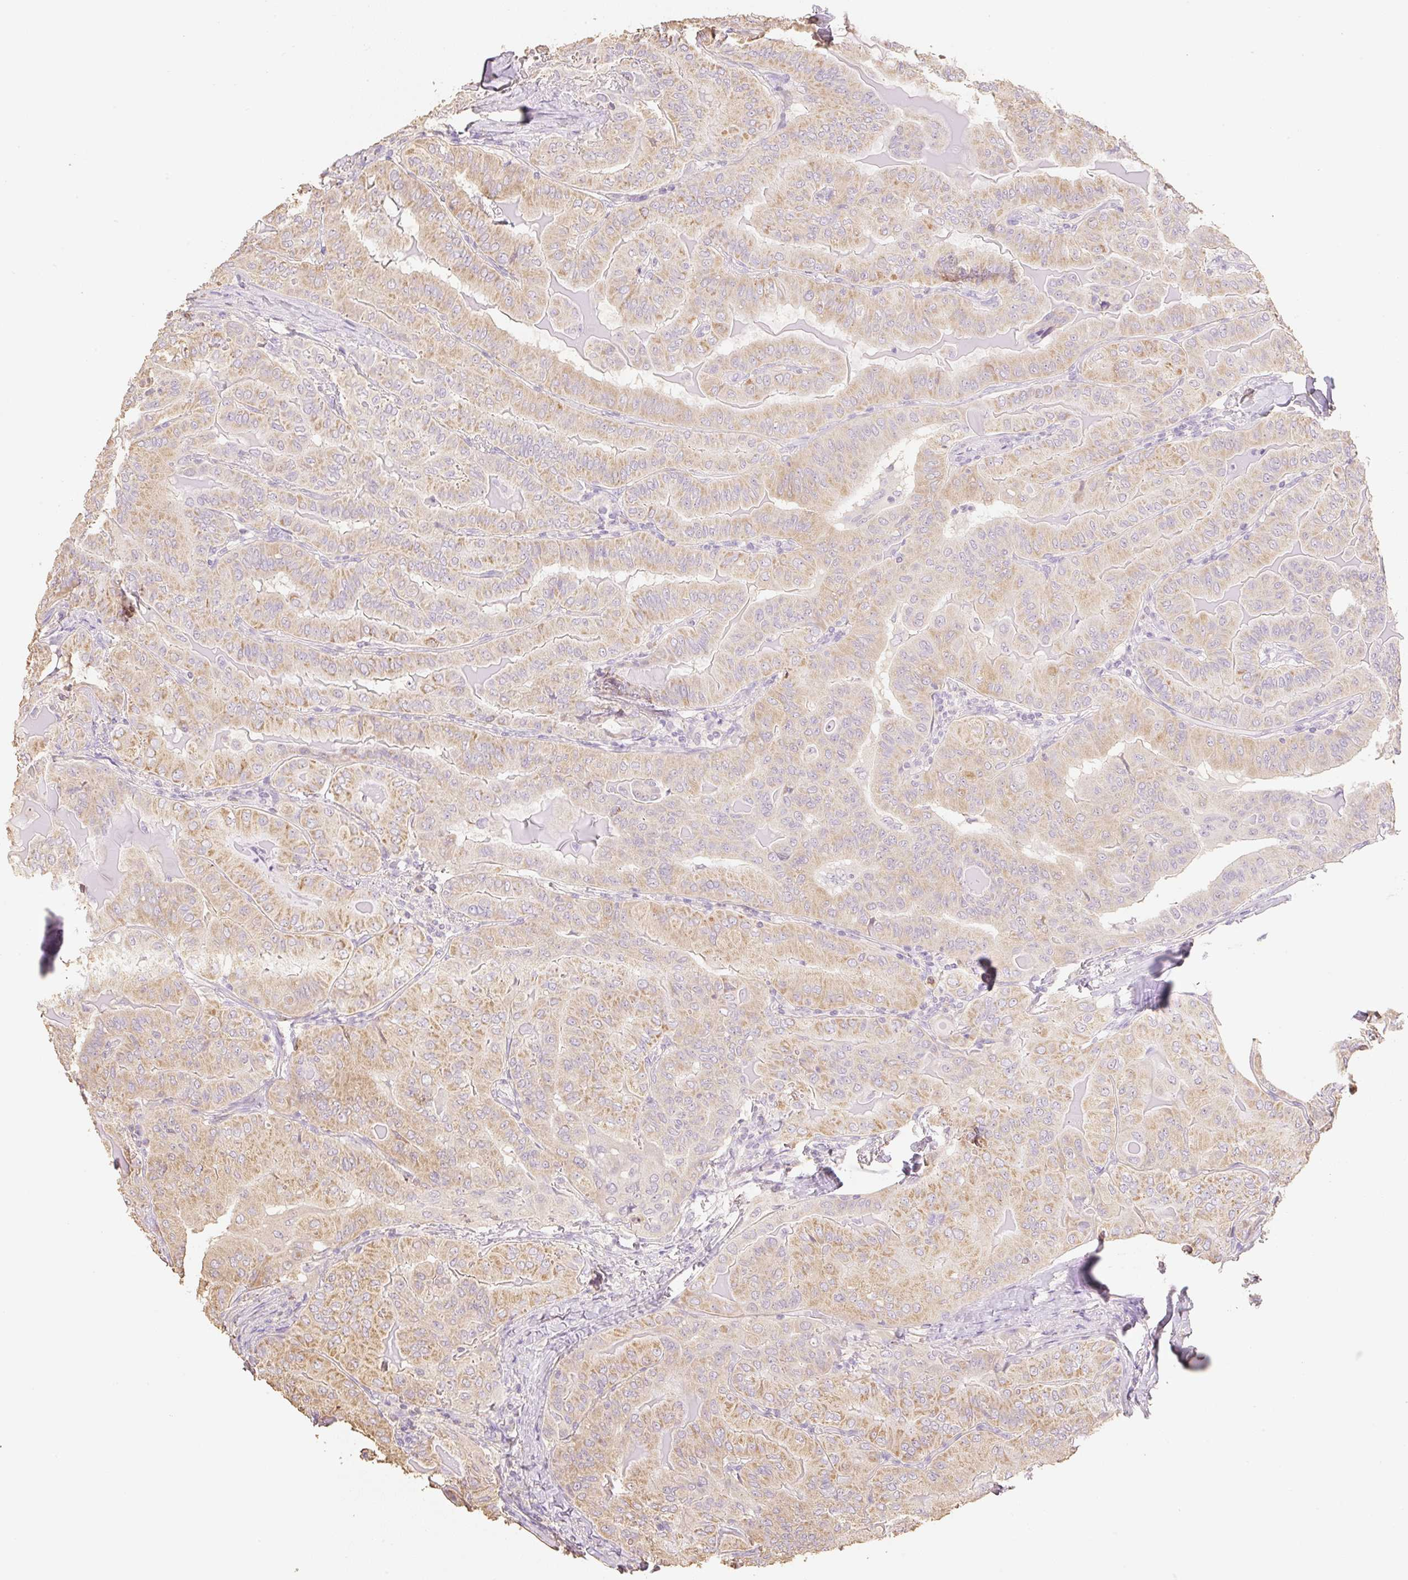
{"staining": {"intensity": "moderate", "quantity": ">75%", "location": "cytoplasmic/membranous"}, "tissue": "thyroid cancer", "cell_type": "Tumor cells", "image_type": "cancer", "snomed": [{"axis": "morphology", "description": "Papillary adenocarcinoma, NOS"}, {"axis": "topography", "description": "Thyroid gland"}], "caption": "Protein expression by immunohistochemistry reveals moderate cytoplasmic/membranous expression in approximately >75% of tumor cells in thyroid cancer. (Brightfield microscopy of DAB IHC at high magnification).", "gene": "MBOAT7", "patient": {"sex": "female", "age": 68}}